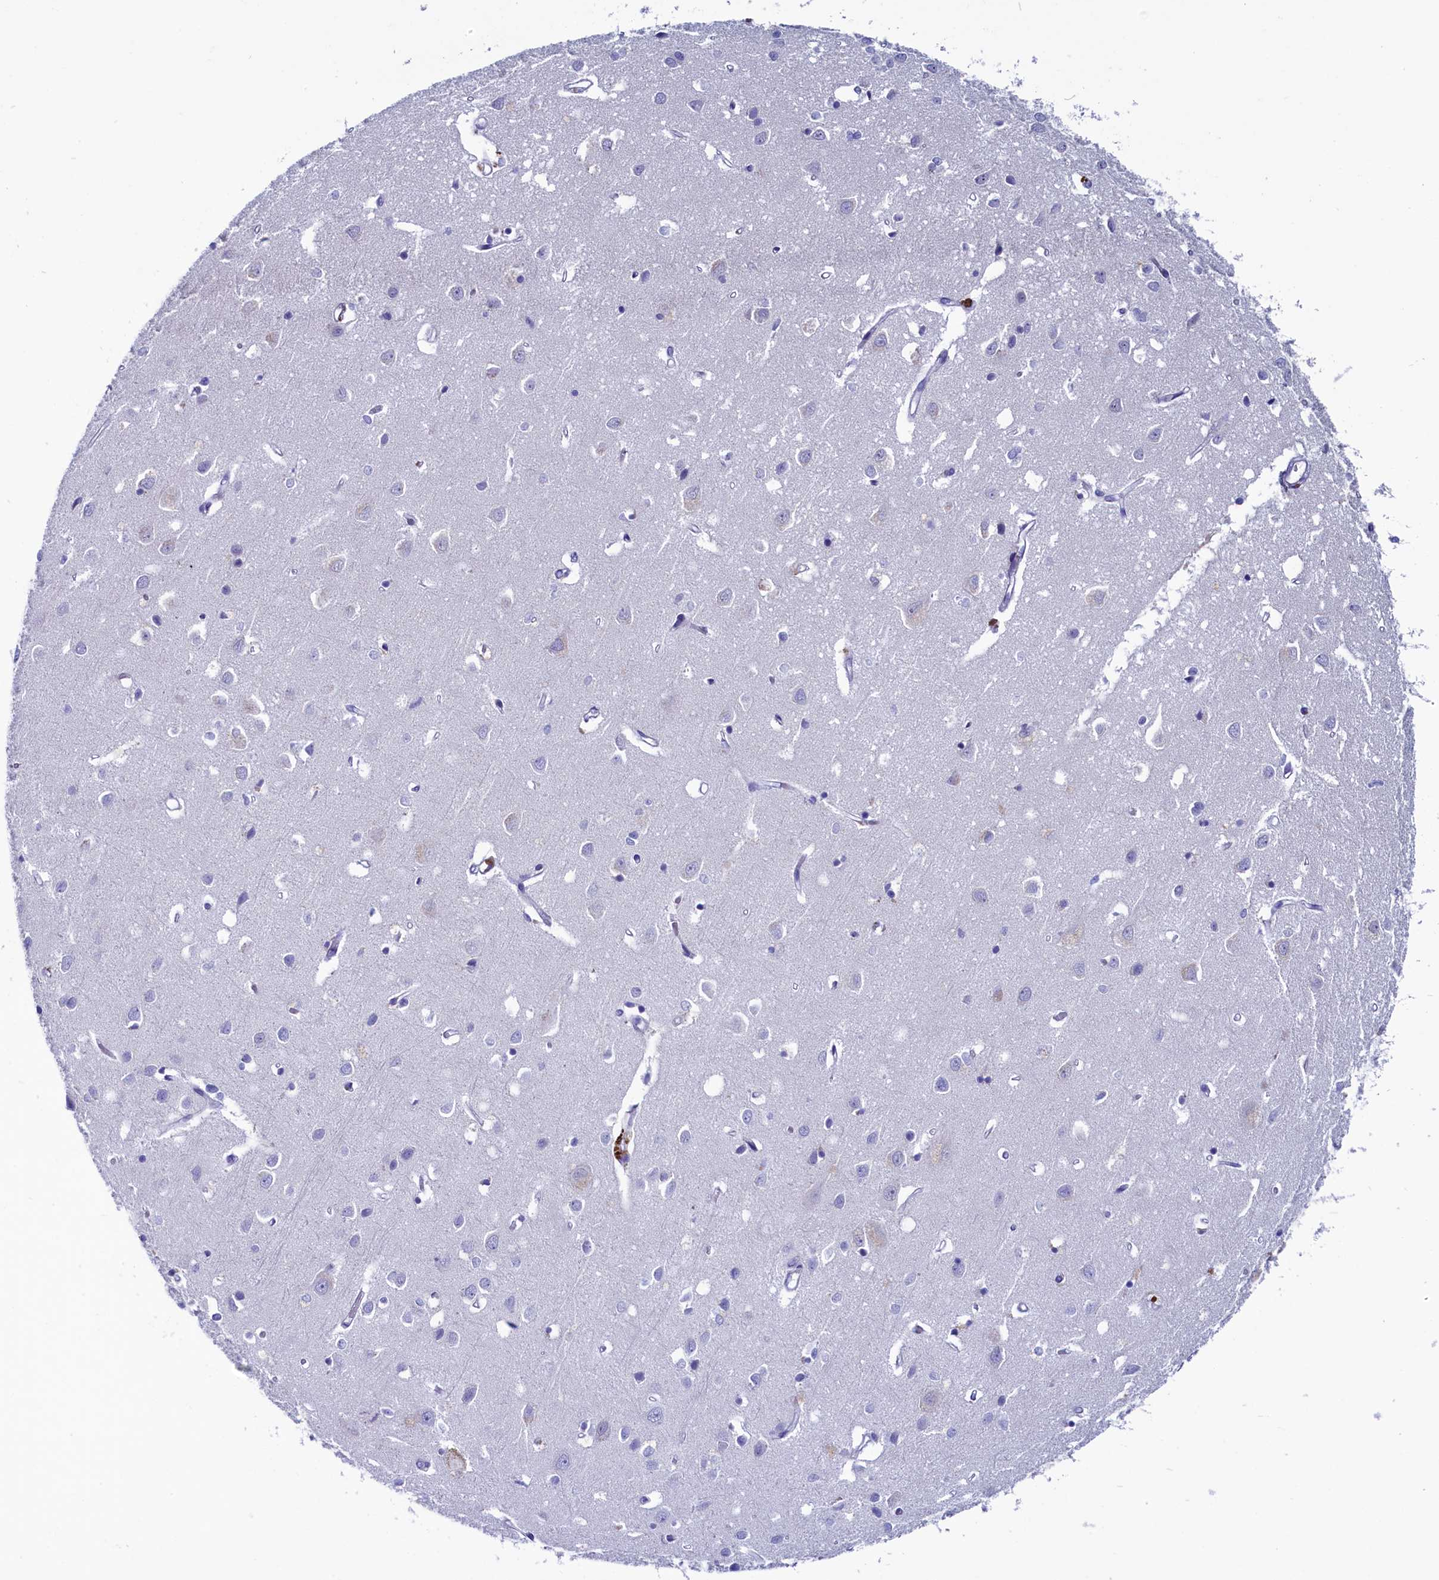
{"staining": {"intensity": "negative", "quantity": "none", "location": "none"}, "tissue": "cerebral cortex", "cell_type": "Endothelial cells", "image_type": "normal", "snomed": [{"axis": "morphology", "description": "Normal tissue, NOS"}, {"axis": "topography", "description": "Cerebral cortex"}], "caption": "Immunohistochemical staining of unremarkable human cerebral cortex shows no significant positivity in endothelial cells. The staining was performed using DAB (3,3'-diaminobenzidine) to visualize the protein expression in brown, while the nuclei were stained in blue with hematoxylin (Magnification: 20x).", "gene": "CIAPIN1", "patient": {"sex": "female", "age": 64}}